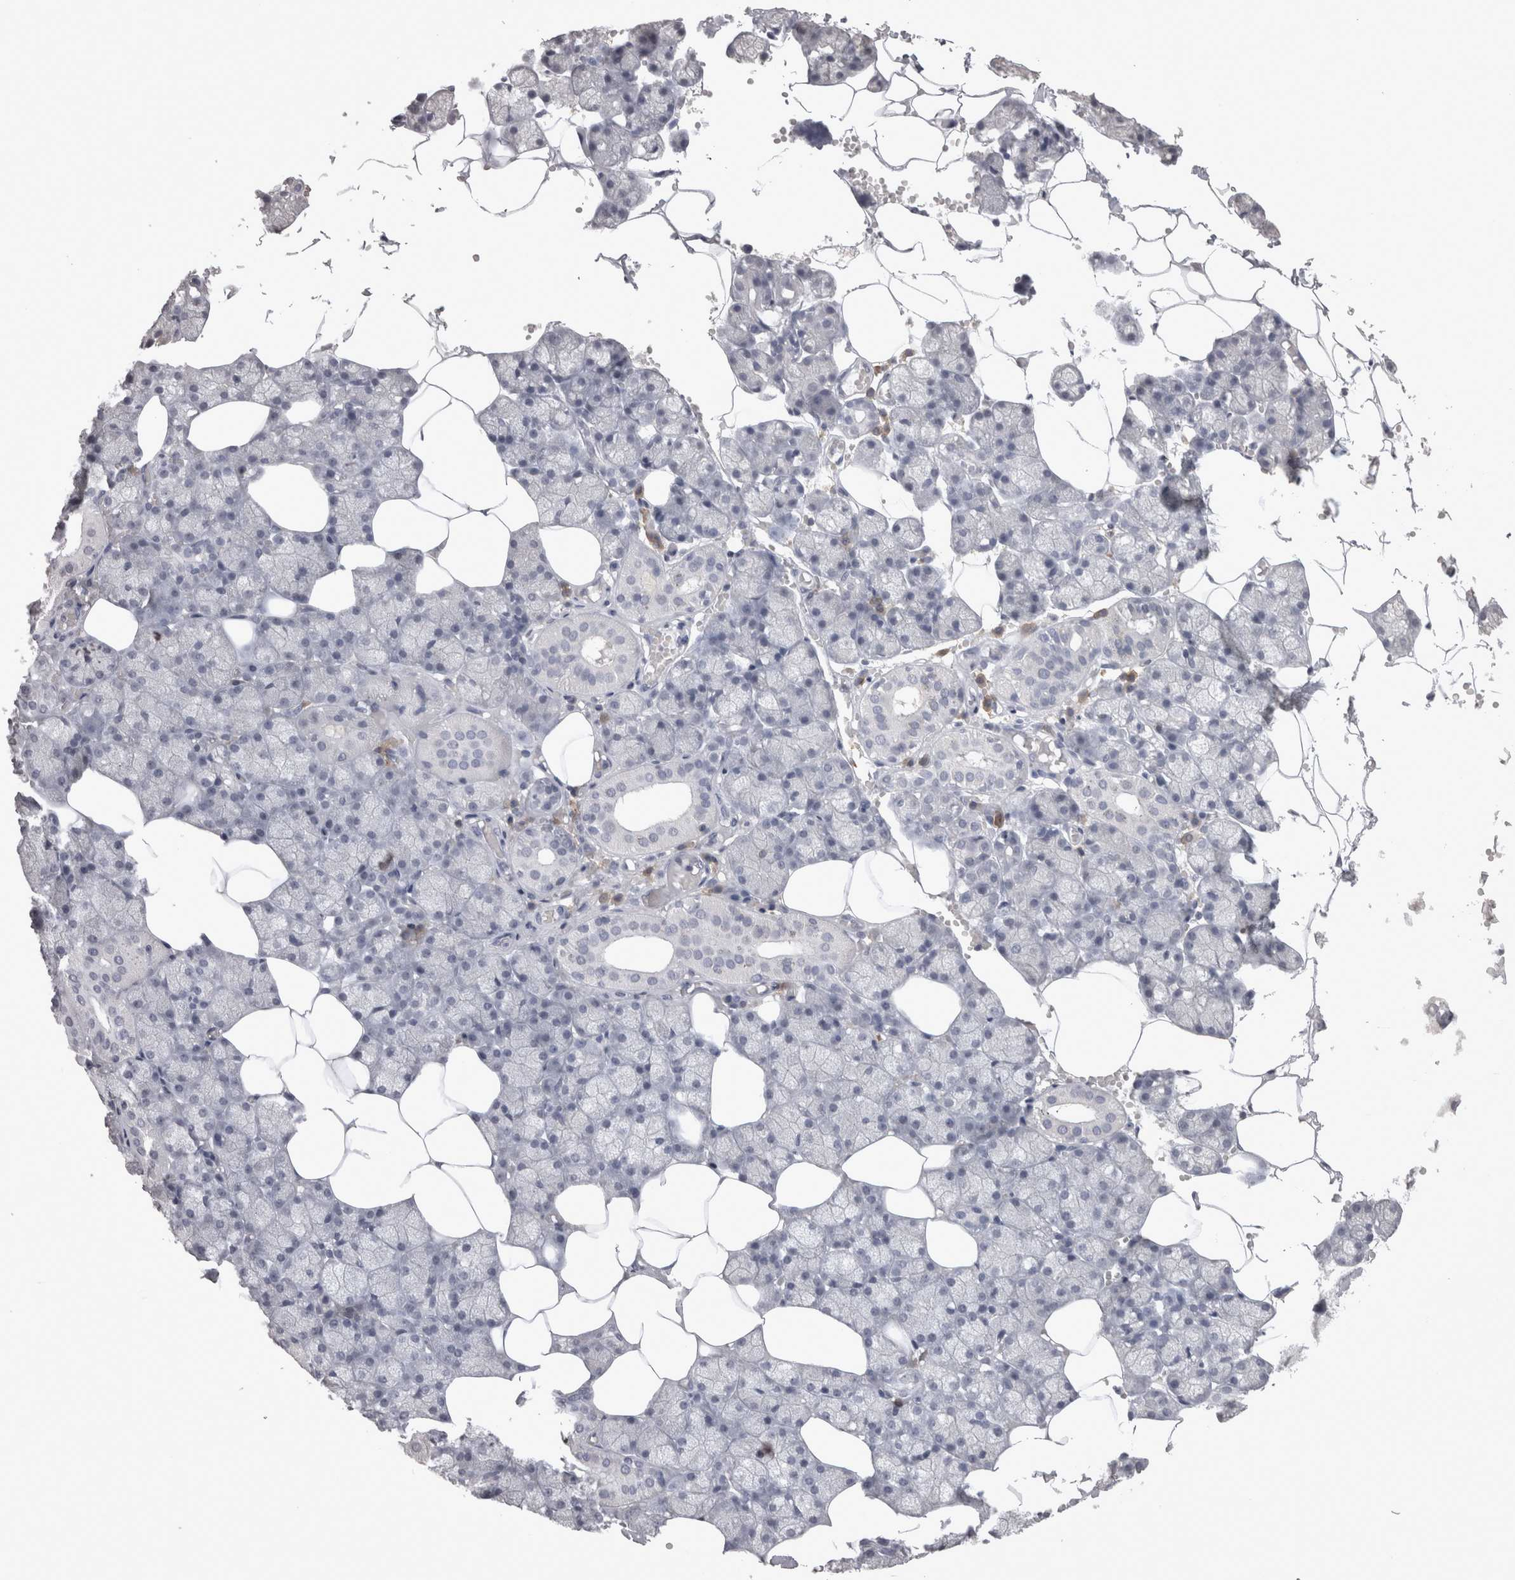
{"staining": {"intensity": "negative", "quantity": "none", "location": "none"}, "tissue": "salivary gland", "cell_type": "Glandular cells", "image_type": "normal", "snomed": [{"axis": "morphology", "description": "Normal tissue, NOS"}, {"axis": "topography", "description": "Salivary gland"}], "caption": "The histopathology image exhibits no significant staining in glandular cells of salivary gland. Brightfield microscopy of IHC stained with DAB (3,3'-diaminobenzidine) (brown) and hematoxylin (blue), captured at high magnification.", "gene": "LAX1", "patient": {"sex": "male", "age": 62}}